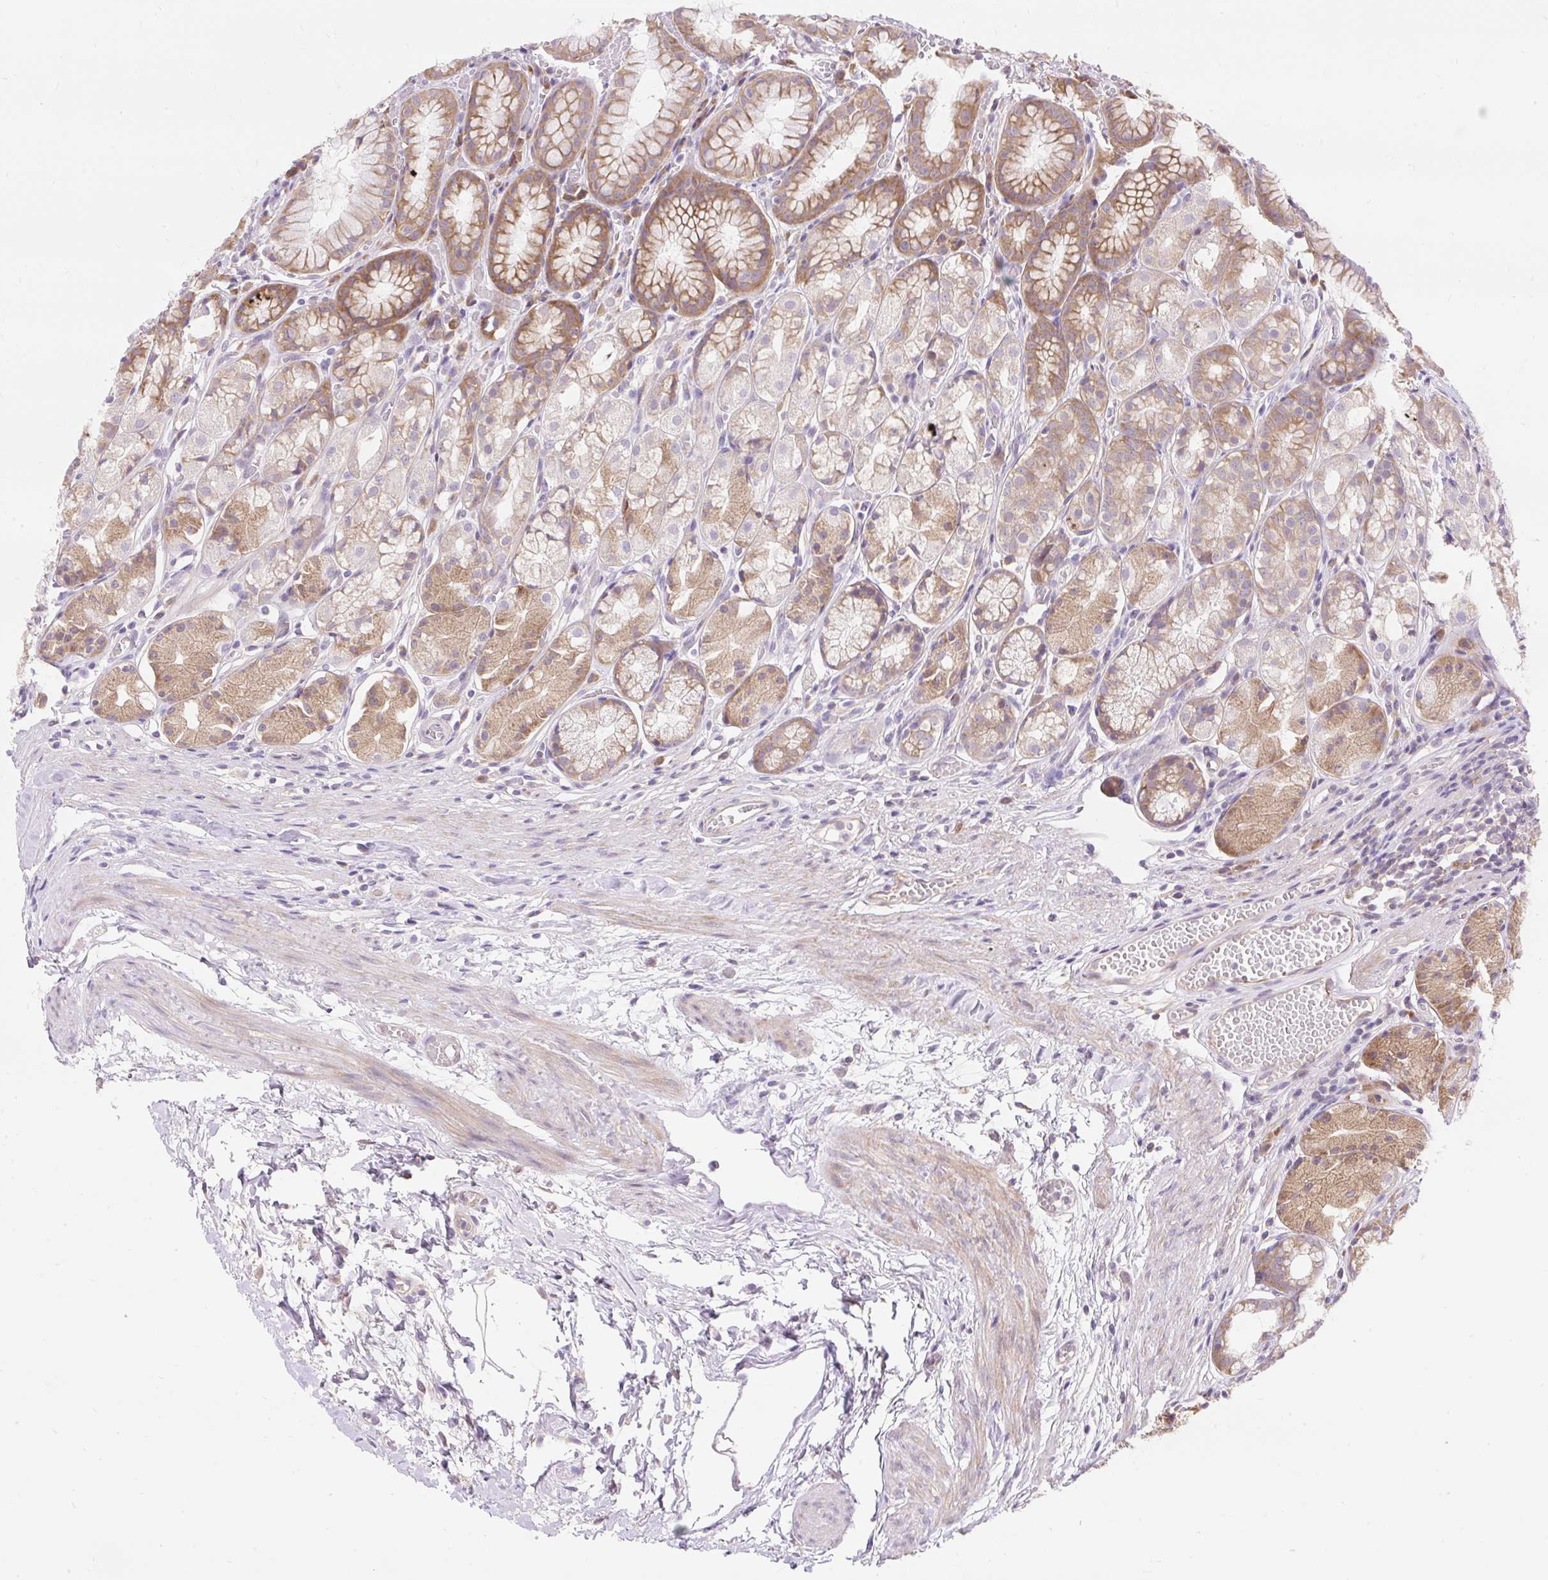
{"staining": {"intensity": "moderate", "quantity": "25%-75%", "location": "cytoplasmic/membranous"}, "tissue": "stomach", "cell_type": "Glandular cells", "image_type": "normal", "snomed": [{"axis": "morphology", "description": "Normal tissue, NOS"}, {"axis": "topography", "description": "Smooth muscle"}, {"axis": "topography", "description": "Stomach"}], "caption": "Immunohistochemistry of normal stomach demonstrates medium levels of moderate cytoplasmic/membranous staining in about 25%-75% of glandular cells.", "gene": "GPR45", "patient": {"sex": "male", "age": 70}}